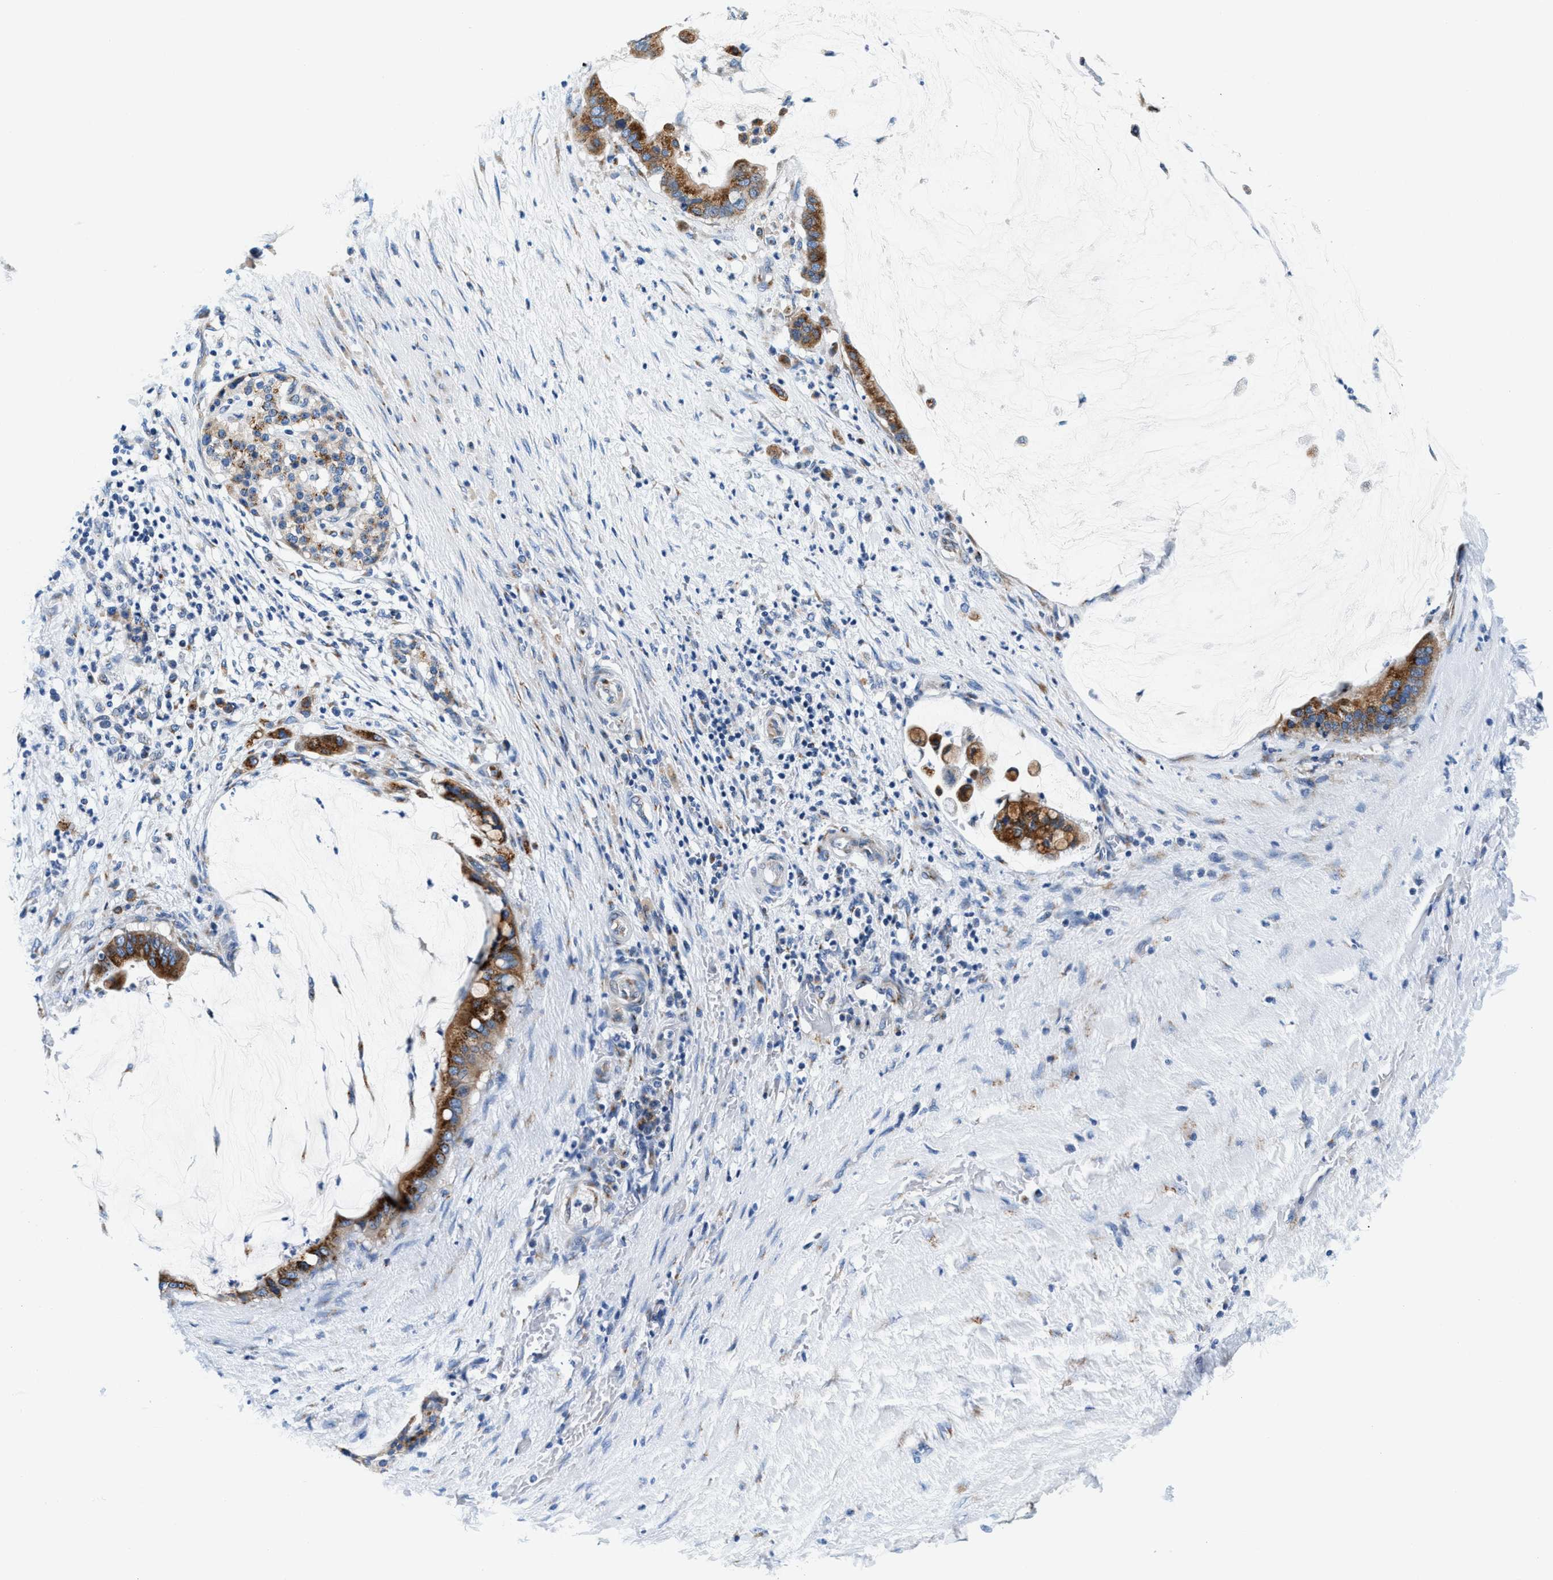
{"staining": {"intensity": "moderate", "quantity": ">75%", "location": "cytoplasmic/membranous"}, "tissue": "pancreatic cancer", "cell_type": "Tumor cells", "image_type": "cancer", "snomed": [{"axis": "morphology", "description": "Adenocarcinoma, NOS"}, {"axis": "topography", "description": "Pancreas"}], "caption": "Pancreatic cancer stained with a protein marker demonstrates moderate staining in tumor cells.", "gene": "VPS53", "patient": {"sex": "male", "age": 41}}